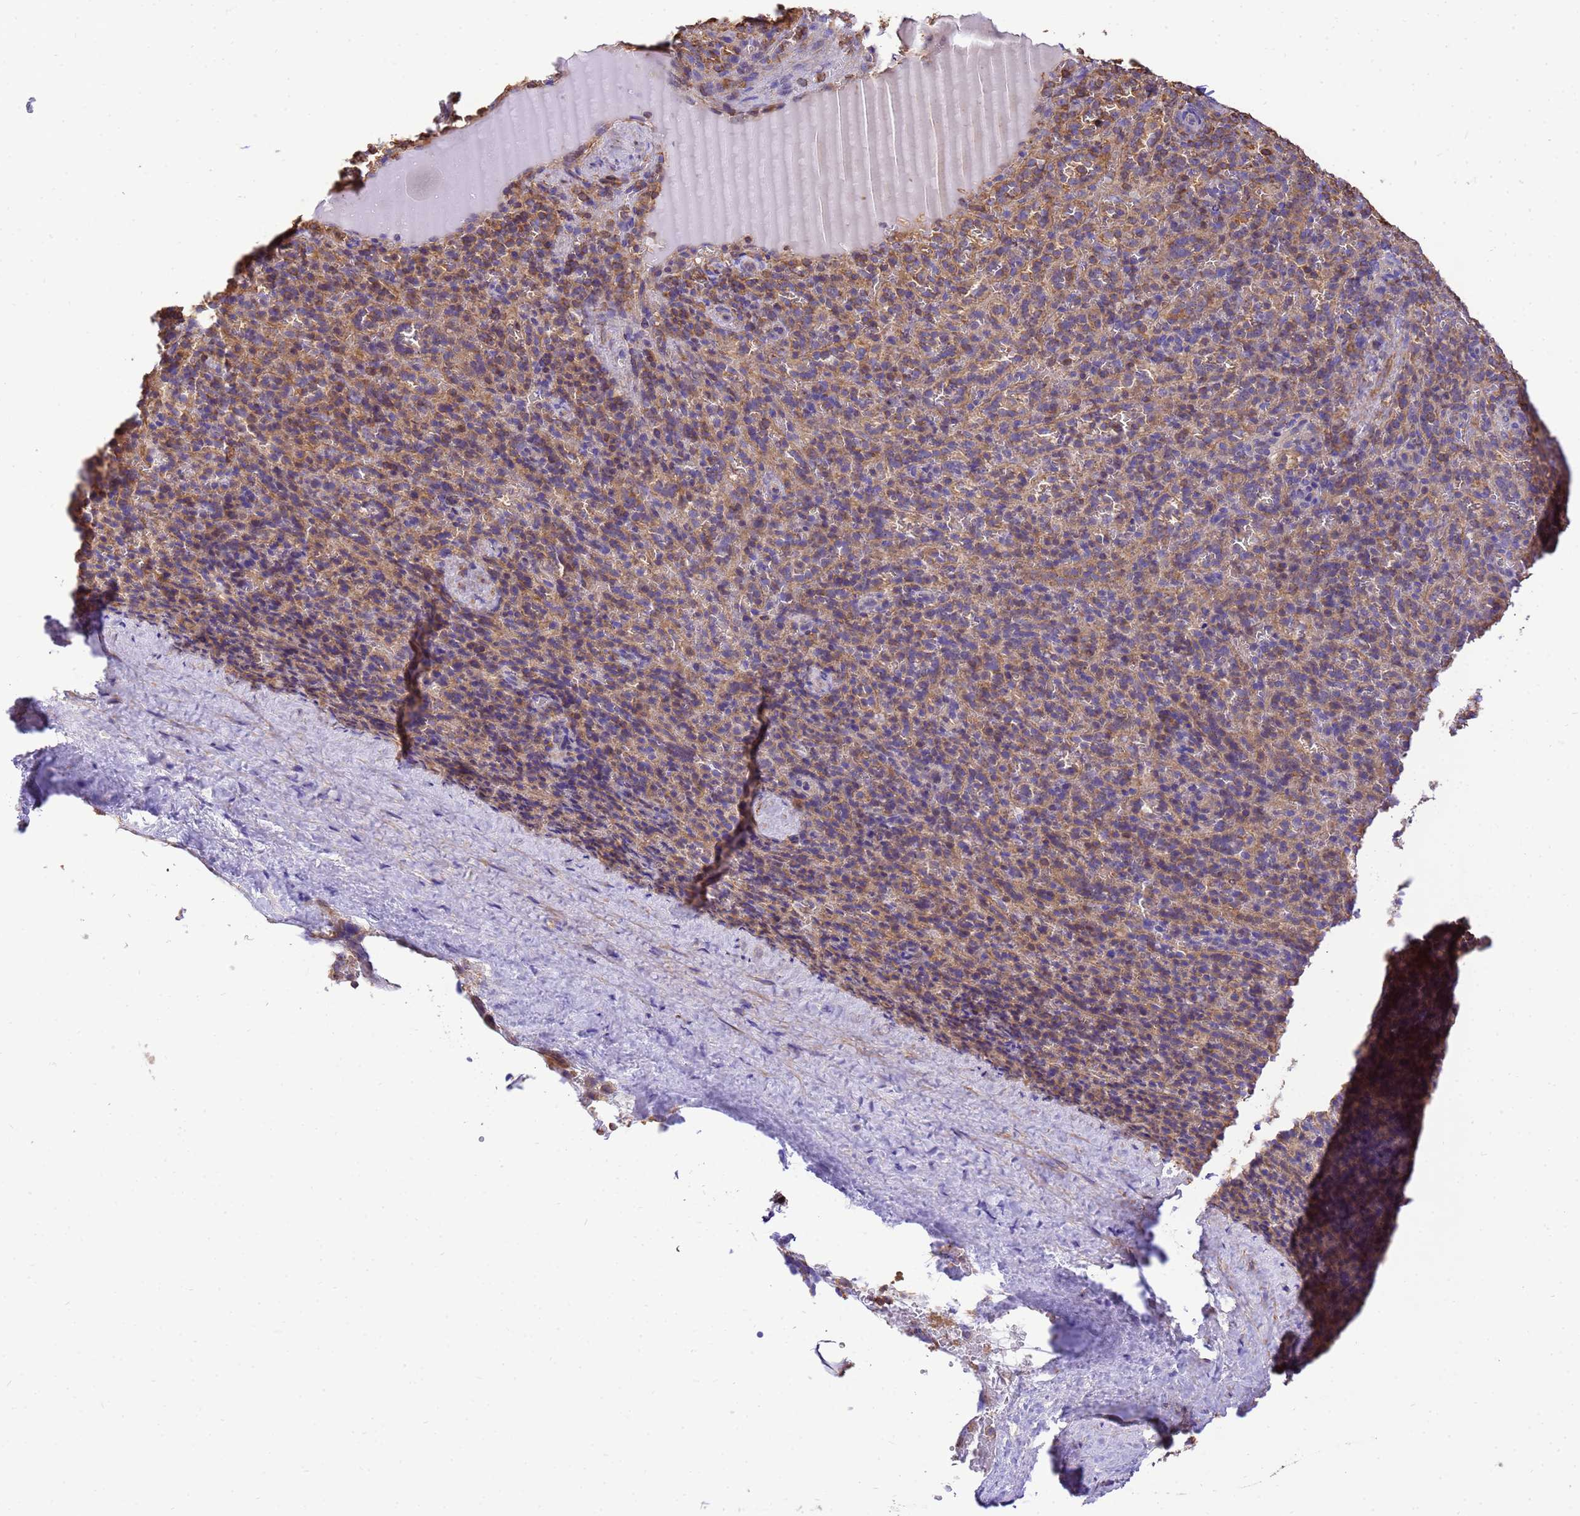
{"staining": {"intensity": "moderate", "quantity": "25%-75%", "location": "cytoplasmic/membranous"}, "tissue": "spleen", "cell_type": "Cells in red pulp", "image_type": "normal", "snomed": [{"axis": "morphology", "description": "Normal tissue, NOS"}, {"axis": "topography", "description": "Spleen"}], "caption": "Unremarkable spleen was stained to show a protein in brown. There is medium levels of moderate cytoplasmic/membranous staining in about 25%-75% of cells in red pulp. Nuclei are stained in blue.", "gene": "WDR64", "patient": {"sex": "female", "age": 21}}